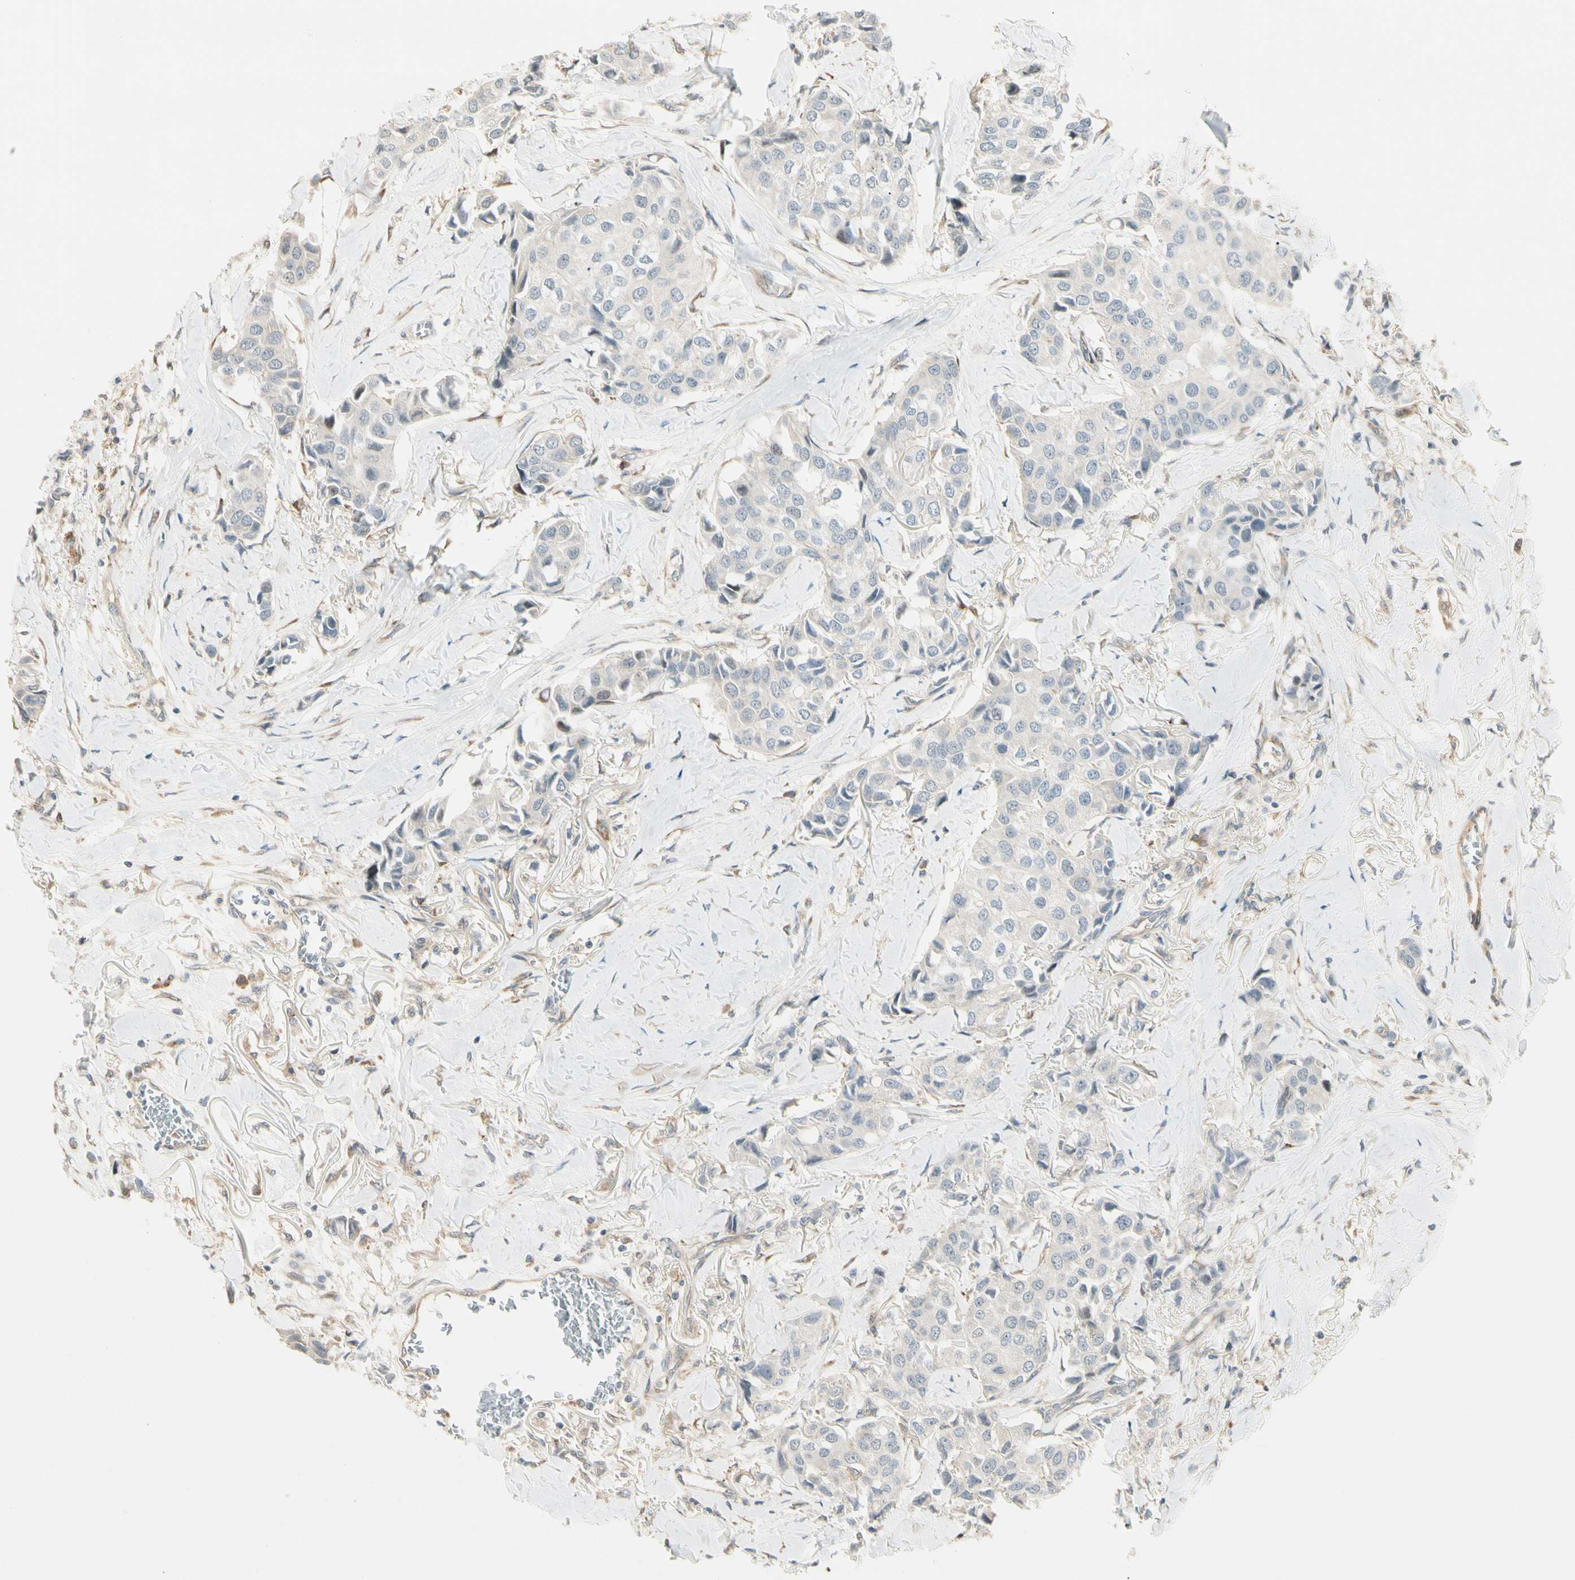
{"staining": {"intensity": "negative", "quantity": "none", "location": "none"}, "tissue": "breast cancer", "cell_type": "Tumor cells", "image_type": "cancer", "snomed": [{"axis": "morphology", "description": "Duct carcinoma"}, {"axis": "topography", "description": "Breast"}], "caption": "The photomicrograph exhibits no staining of tumor cells in breast cancer. The staining was performed using DAB to visualize the protein expression in brown, while the nuclei were stained in blue with hematoxylin (Magnification: 20x).", "gene": "FNDC3B", "patient": {"sex": "female", "age": 80}}